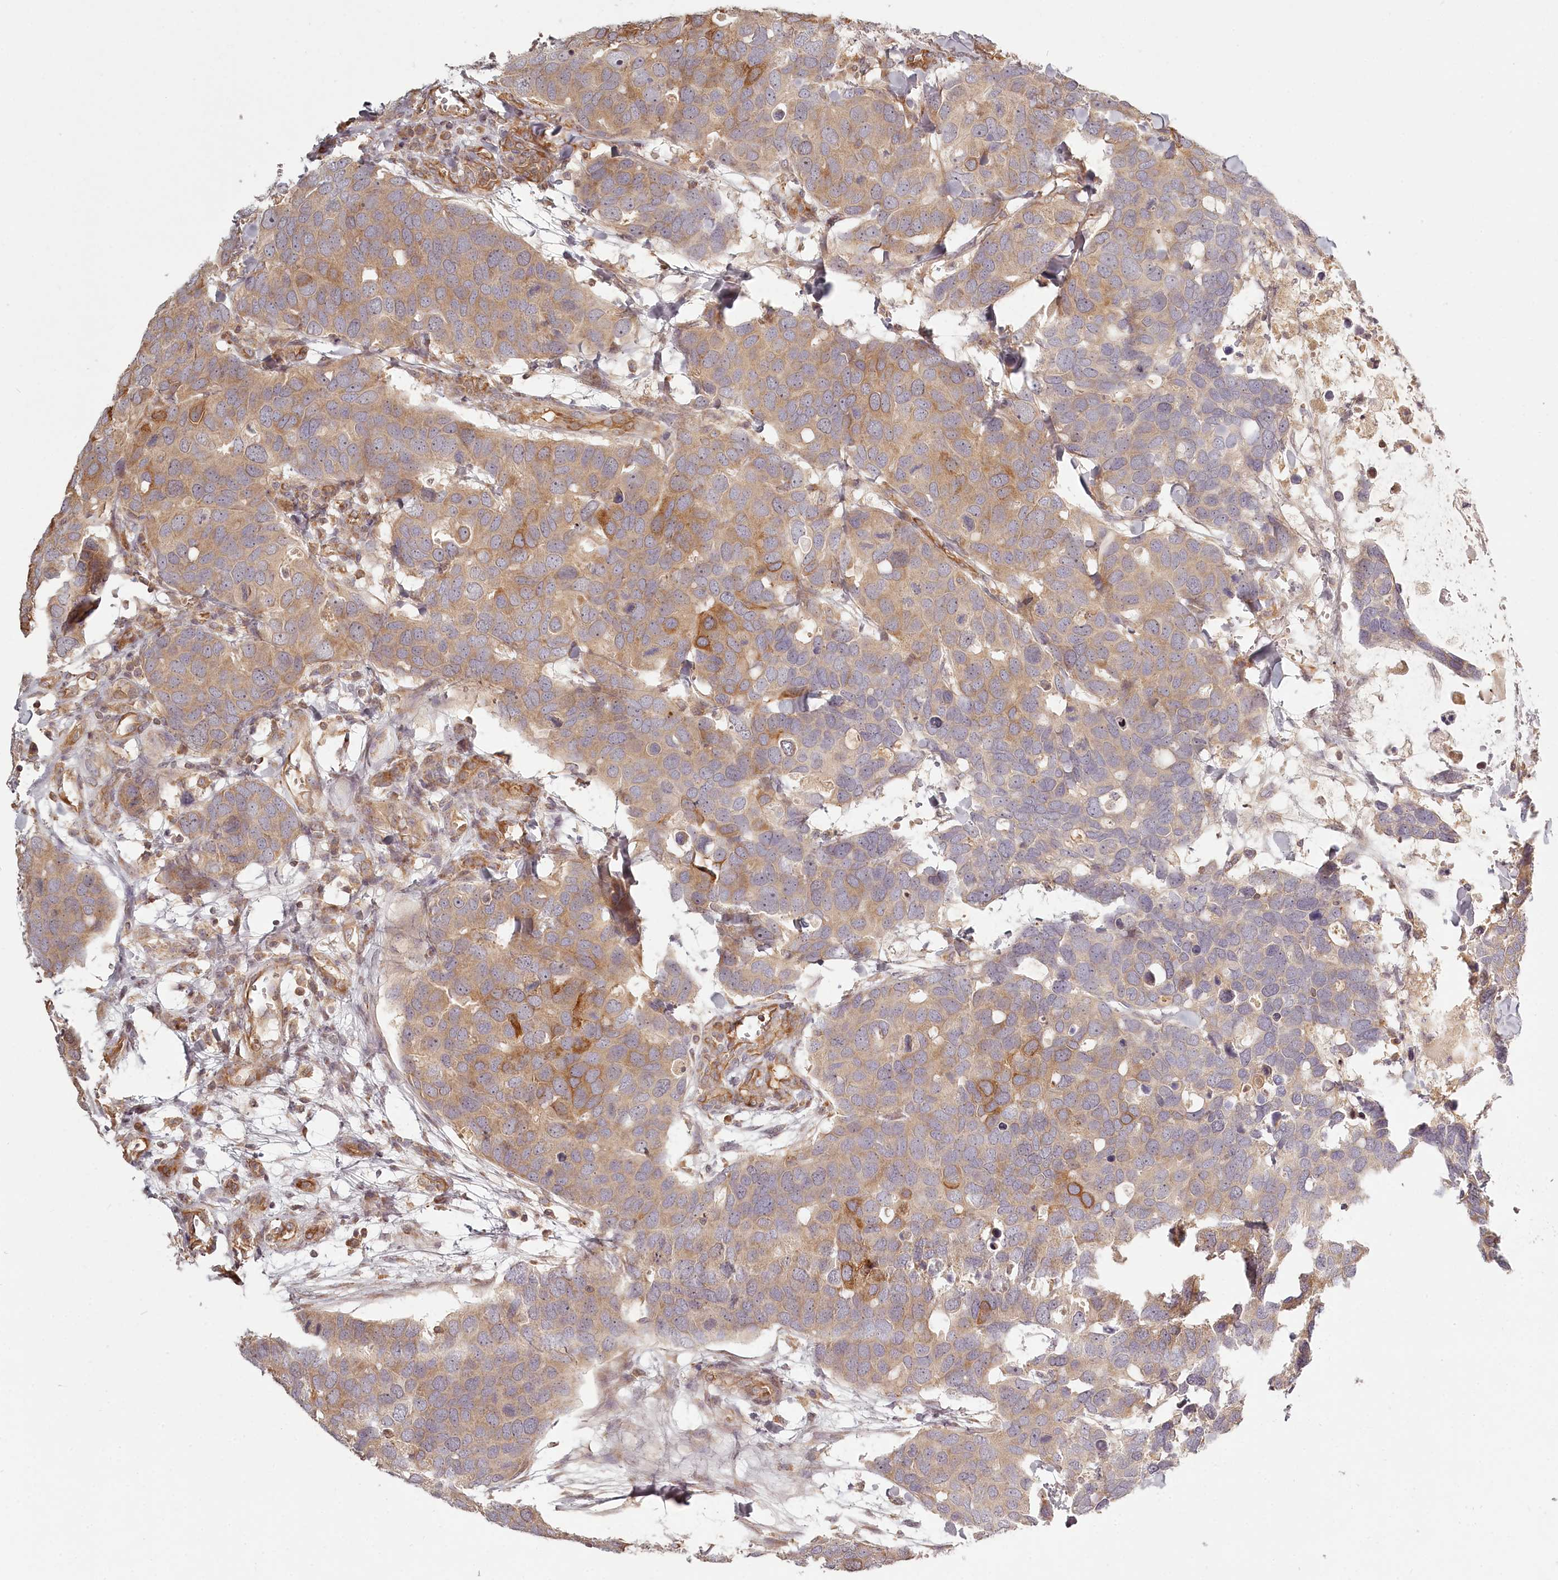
{"staining": {"intensity": "moderate", "quantity": "25%-75%", "location": "cytoplasmic/membranous"}, "tissue": "breast cancer", "cell_type": "Tumor cells", "image_type": "cancer", "snomed": [{"axis": "morphology", "description": "Duct carcinoma"}, {"axis": "topography", "description": "Breast"}], "caption": "Immunohistochemistry (IHC) staining of breast cancer (invasive ductal carcinoma), which exhibits medium levels of moderate cytoplasmic/membranous expression in approximately 25%-75% of tumor cells indicating moderate cytoplasmic/membranous protein staining. The staining was performed using DAB (brown) for protein detection and nuclei were counterstained in hematoxylin (blue).", "gene": "TMIE", "patient": {"sex": "female", "age": 83}}